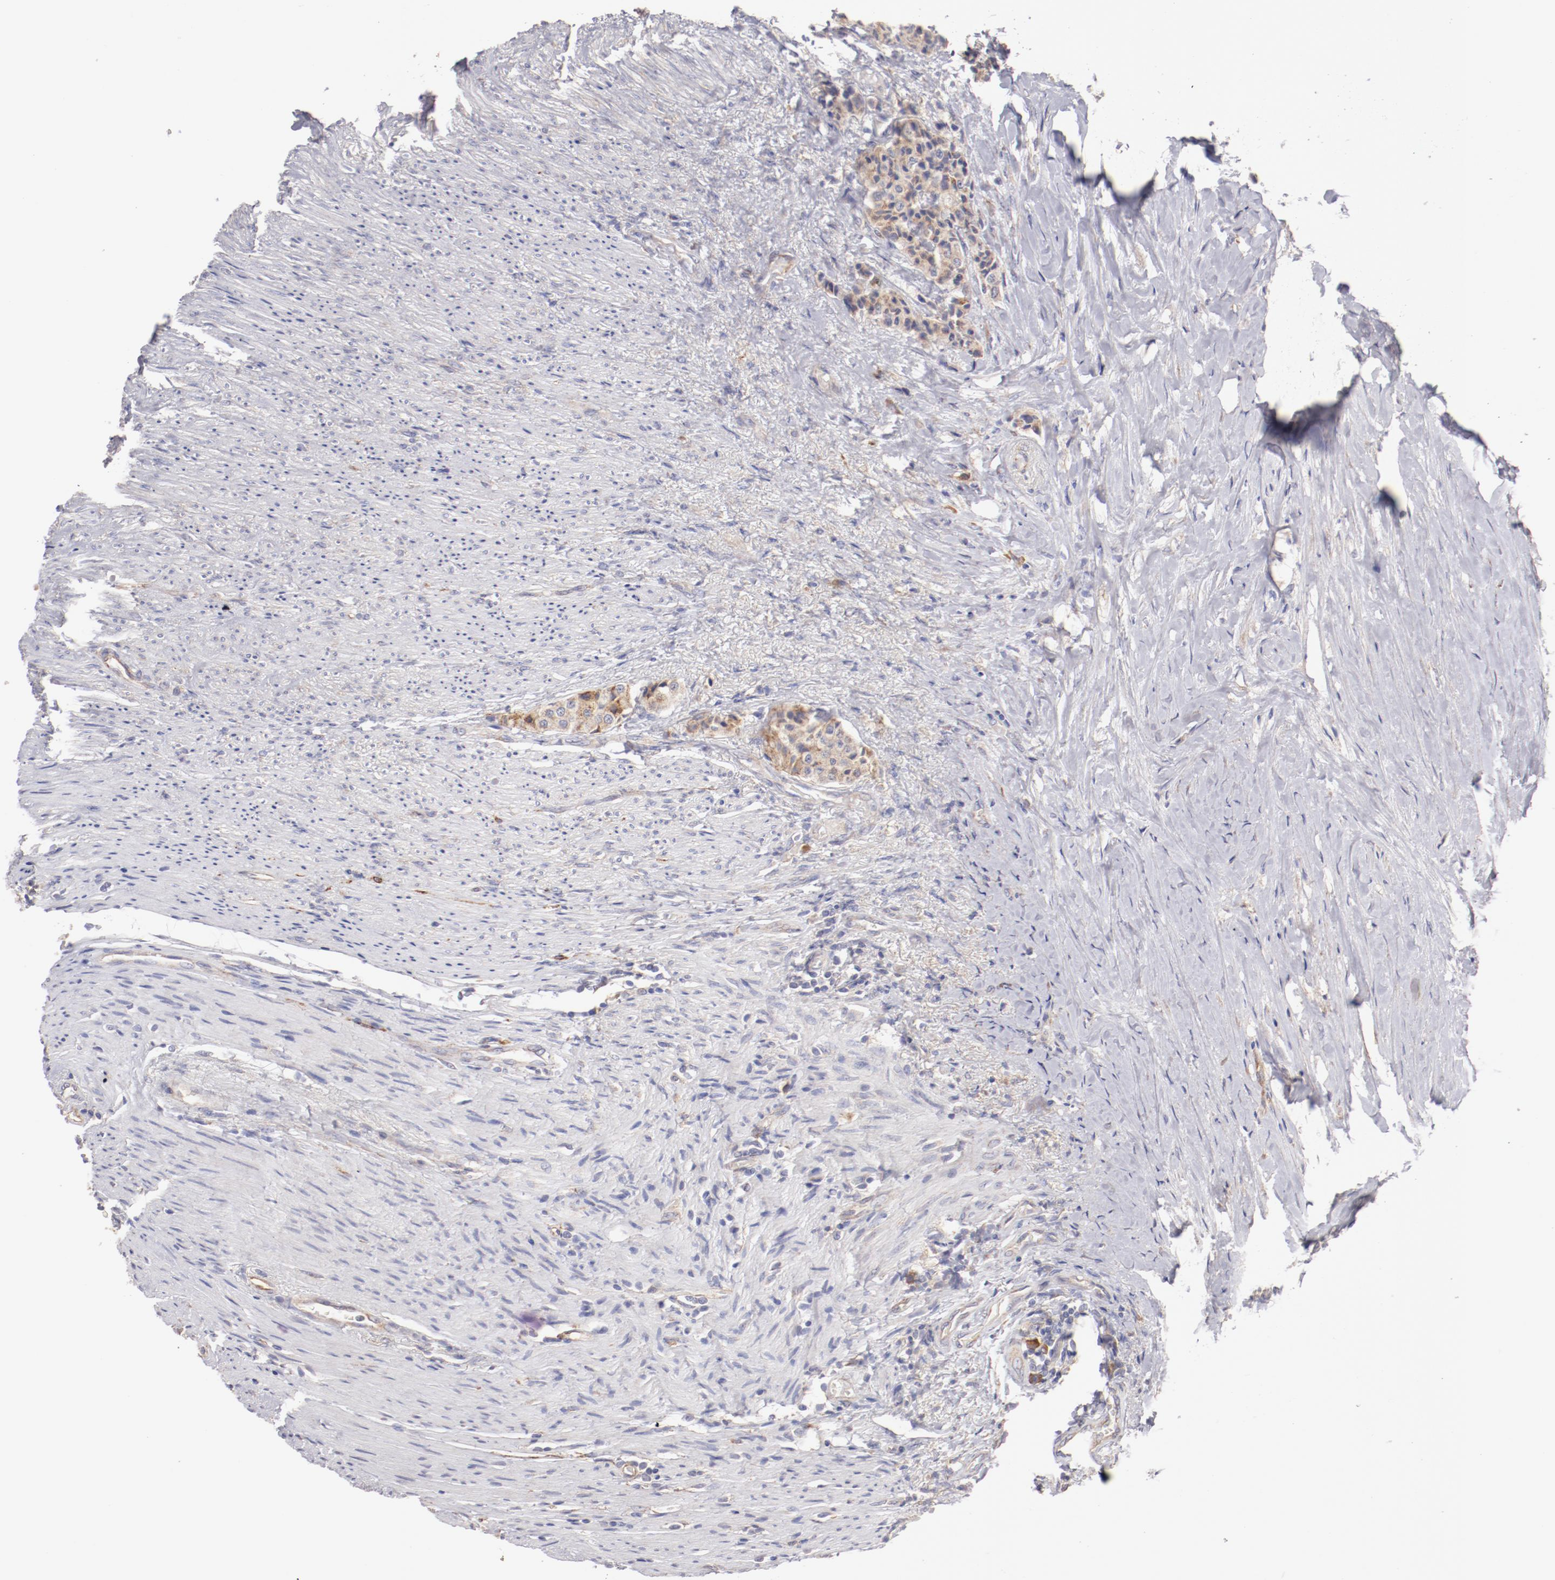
{"staining": {"intensity": "moderate", "quantity": ">75%", "location": "cytoplasmic/membranous"}, "tissue": "carcinoid", "cell_type": "Tumor cells", "image_type": "cancer", "snomed": [{"axis": "morphology", "description": "Carcinoid, malignant, NOS"}, {"axis": "topography", "description": "Colon"}], "caption": "IHC staining of malignant carcinoid, which exhibits medium levels of moderate cytoplasmic/membranous positivity in approximately >75% of tumor cells indicating moderate cytoplasmic/membranous protein staining. The staining was performed using DAB (brown) for protein detection and nuclei were counterstained in hematoxylin (blue).", "gene": "ENTPD5", "patient": {"sex": "female", "age": 61}}